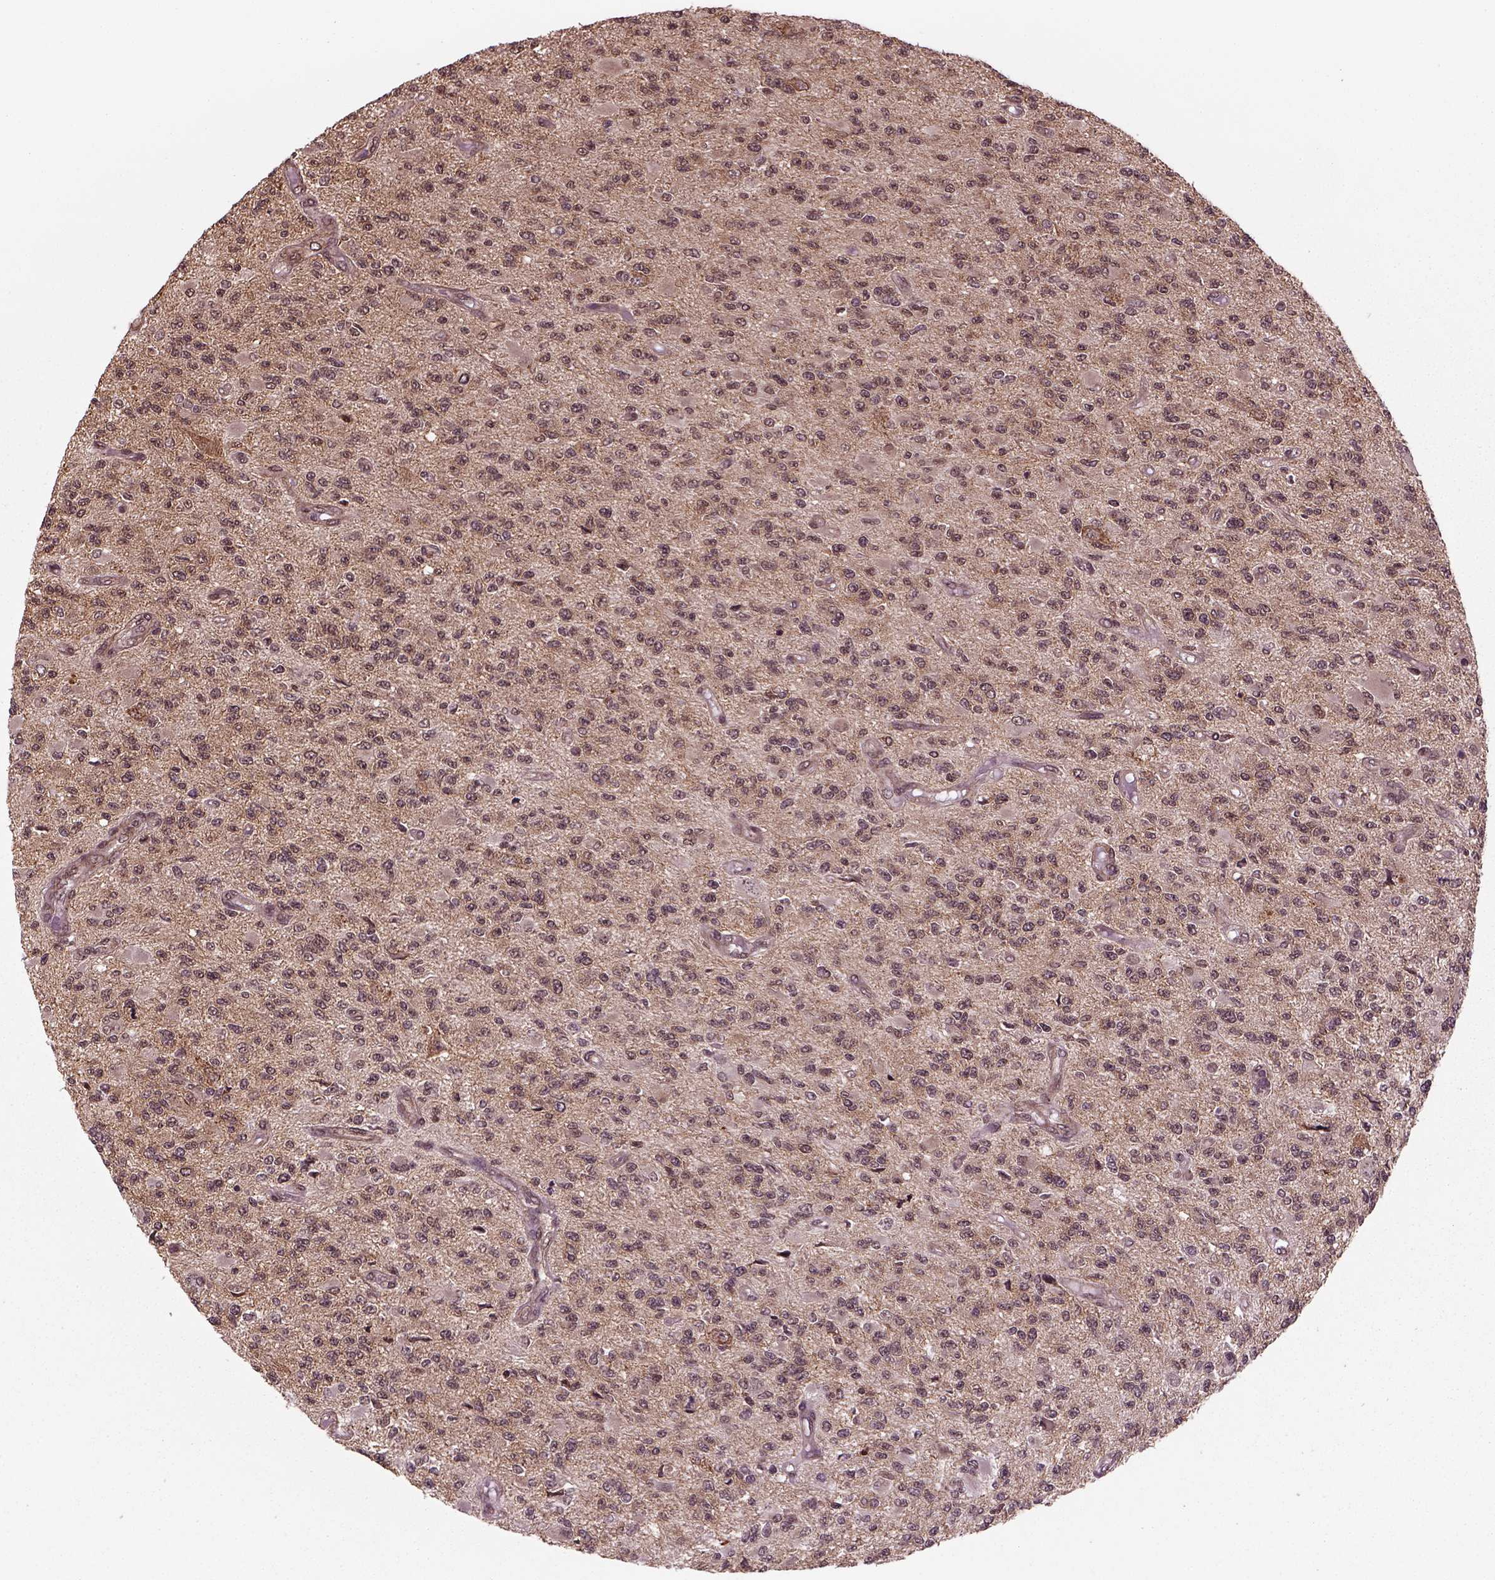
{"staining": {"intensity": "moderate", "quantity": "<25%", "location": "cytoplasmic/membranous"}, "tissue": "glioma", "cell_type": "Tumor cells", "image_type": "cancer", "snomed": [{"axis": "morphology", "description": "Glioma, malignant, High grade"}, {"axis": "topography", "description": "Brain"}], "caption": "An image showing moderate cytoplasmic/membranous positivity in approximately <25% of tumor cells in malignant glioma (high-grade), as visualized by brown immunohistochemical staining.", "gene": "NUDT9", "patient": {"sex": "female", "age": 63}}